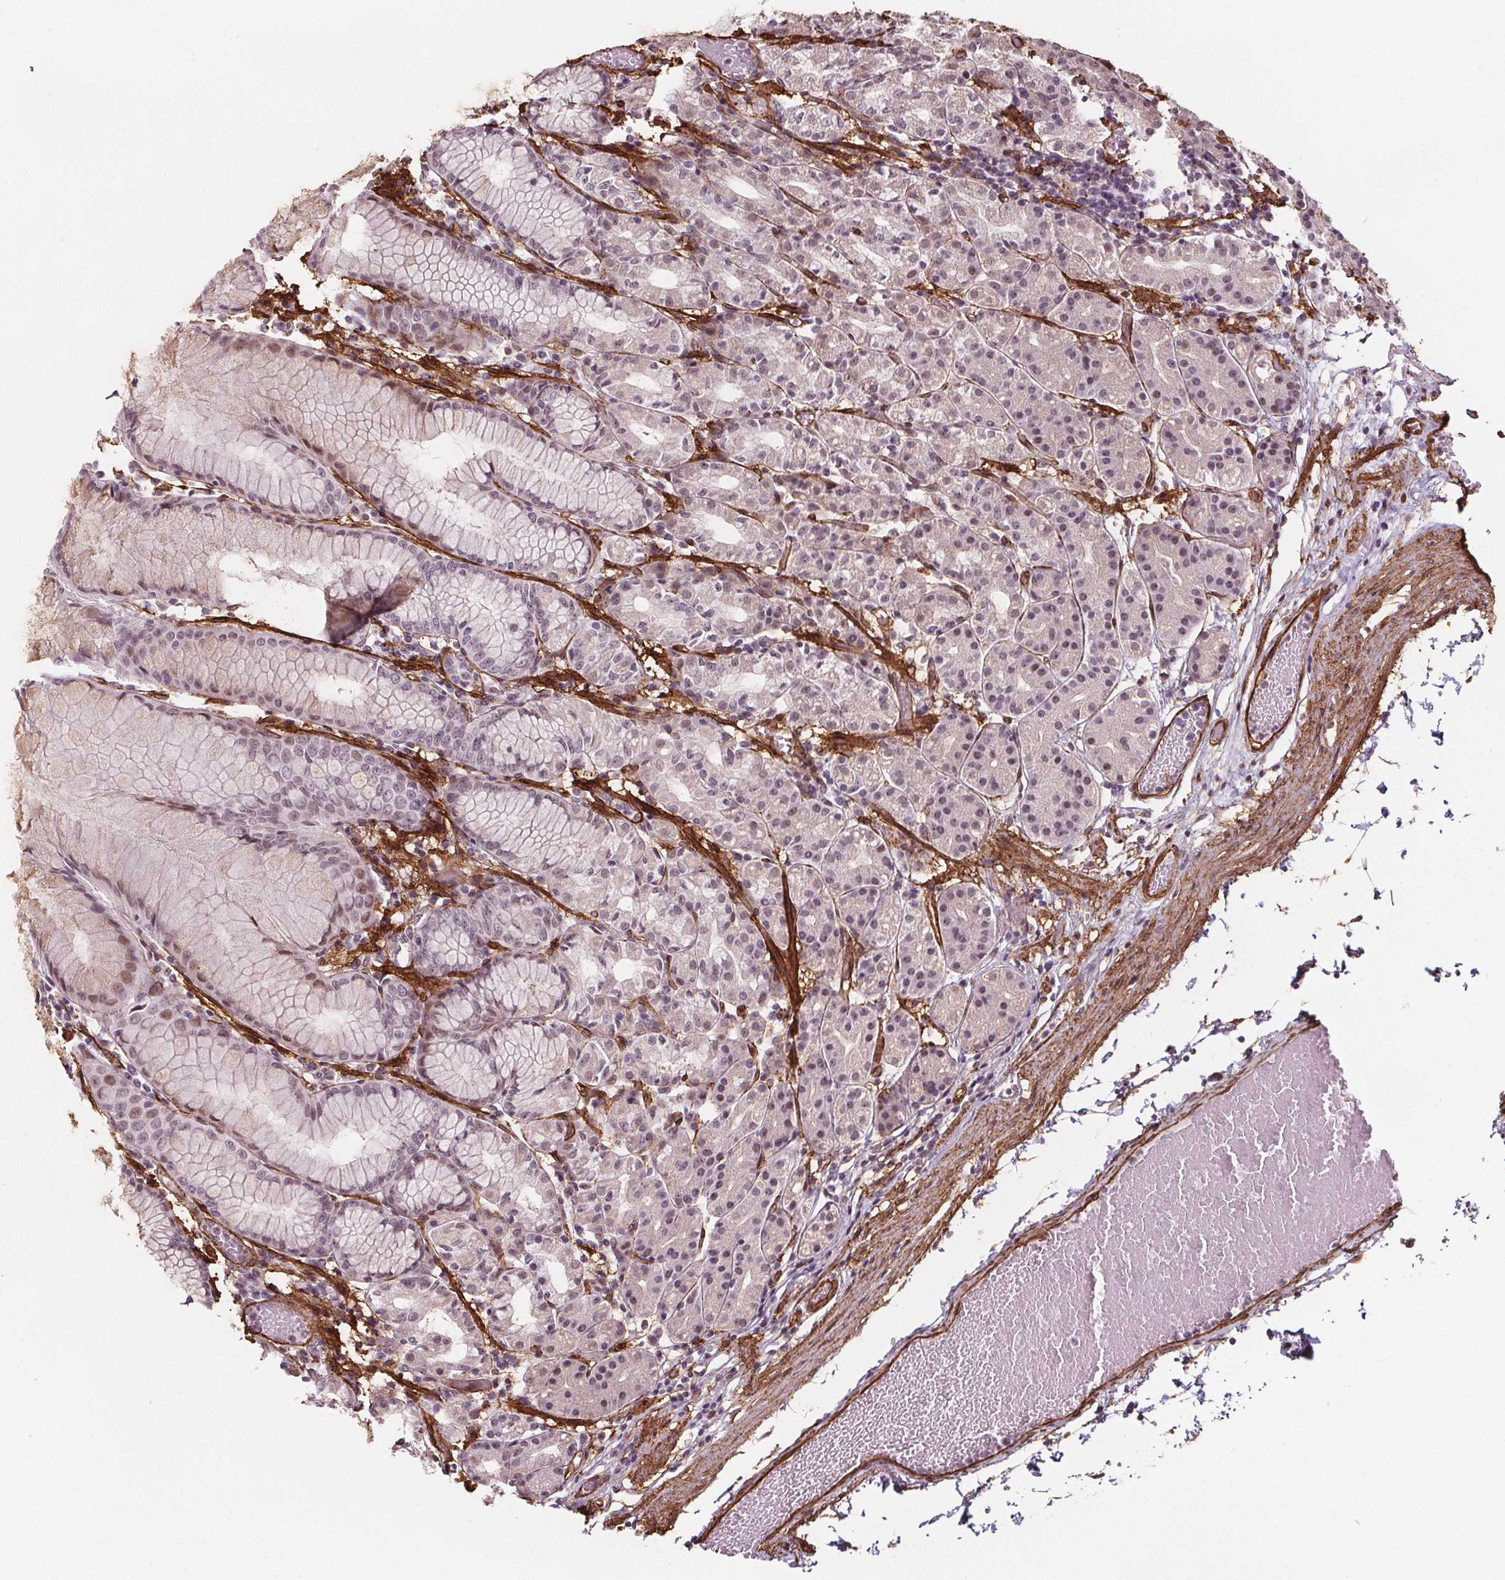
{"staining": {"intensity": "negative", "quantity": "none", "location": "none"}, "tissue": "stomach", "cell_type": "Glandular cells", "image_type": "normal", "snomed": [{"axis": "morphology", "description": "Normal tissue, NOS"}, {"axis": "topography", "description": "Stomach"}], "caption": "An image of human stomach is negative for staining in glandular cells. (IHC, brightfield microscopy, high magnification).", "gene": "HAS1", "patient": {"sex": "female", "age": 57}}